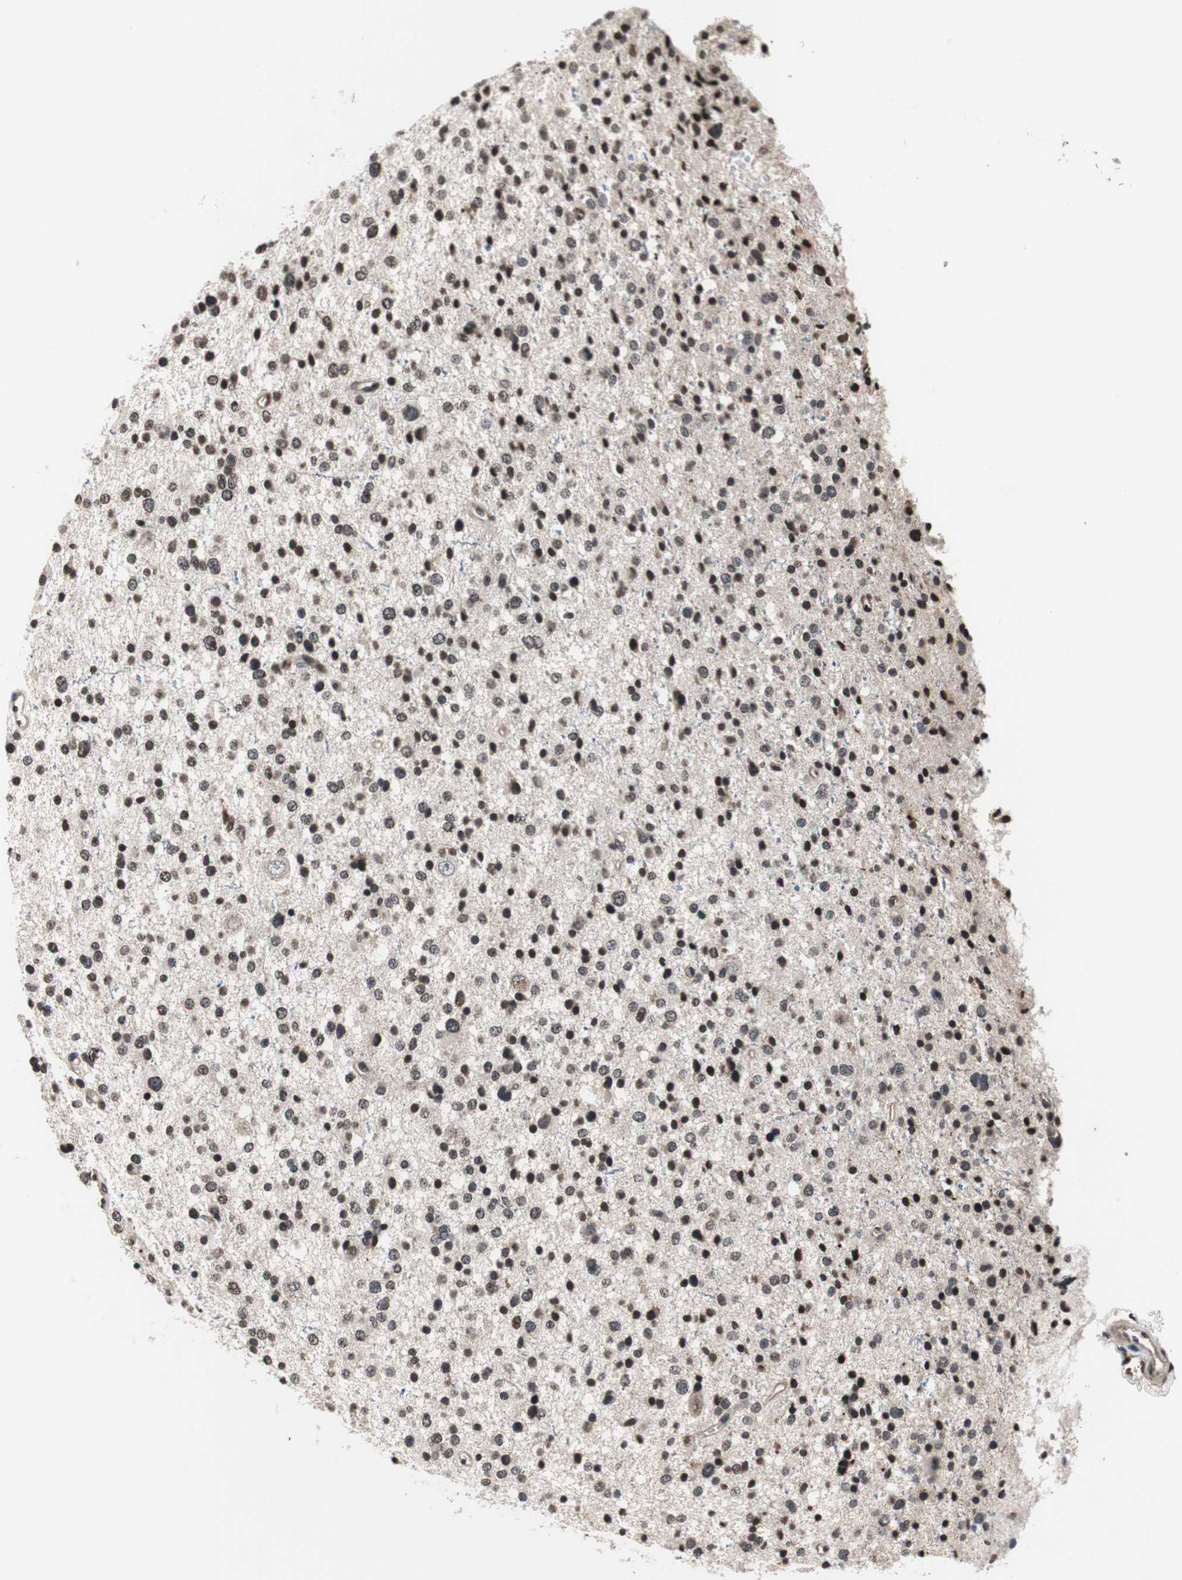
{"staining": {"intensity": "moderate", "quantity": ">75%", "location": "nuclear"}, "tissue": "glioma", "cell_type": "Tumor cells", "image_type": "cancer", "snomed": [{"axis": "morphology", "description": "Glioma, malignant, Low grade"}, {"axis": "topography", "description": "Brain"}], "caption": "A micrograph of glioma stained for a protein displays moderate nuclear brown staining in tumor cells. Nuclei are stained in blue.", "gene": "RFC1", "patient": {"sex": "female", "age": 37}}